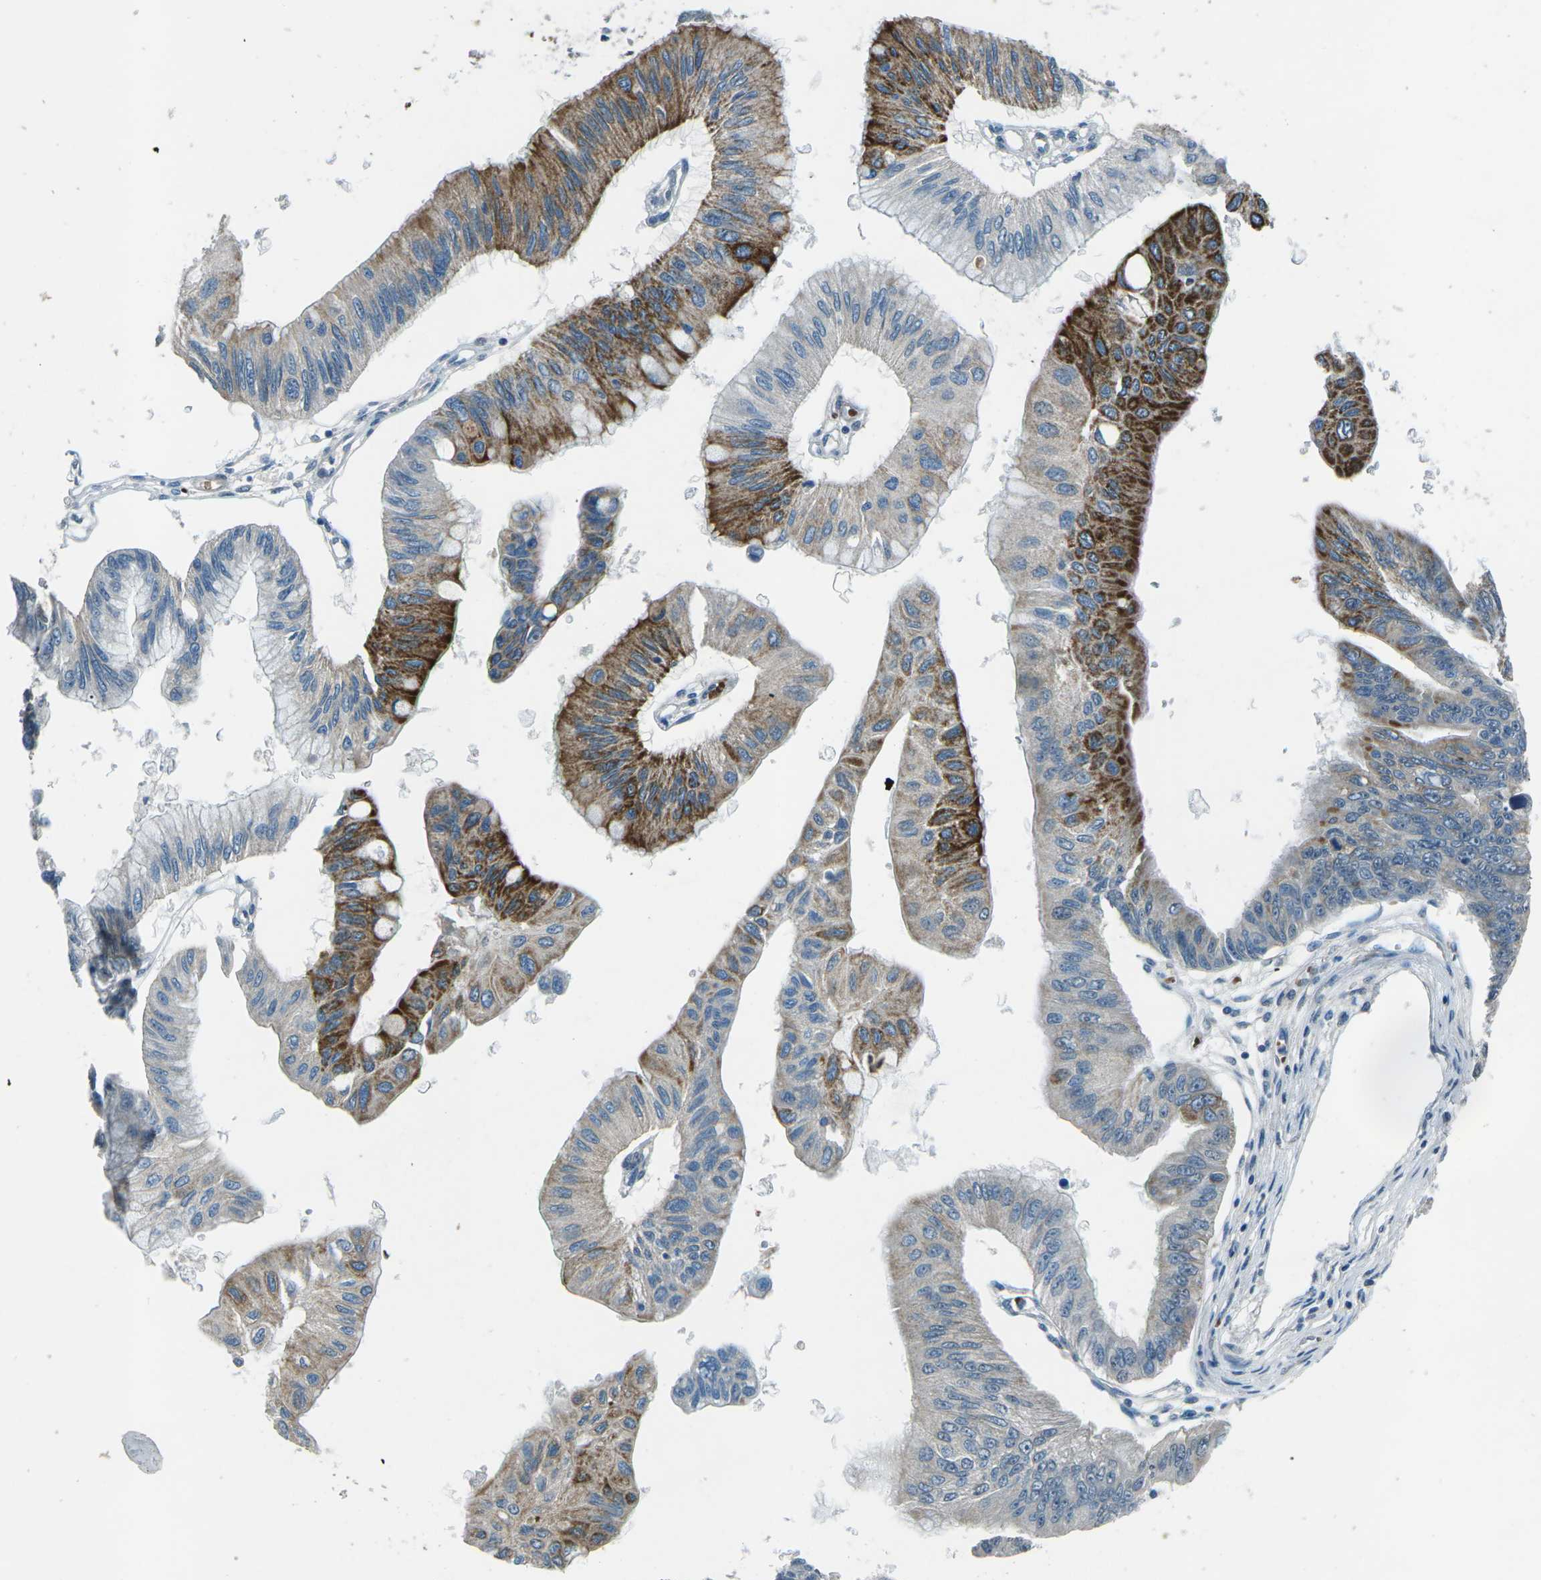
{"staining": {"intensity": "strong", "quantity": "25%-75%", "location": "cytoplasmic/membranous"}, "tissue": "pancreatic cancer", "cell_type": "Tumor cells", "image_type": "cancer", "snomed": [{"axis": "morphology", "description": "Adenocarcinoma, NOS"}, {"axis": "topography", "description": "Pancreas"}], "caption": "Immunohistochemistry (IHC) of pancreatic cancer displays high levels of strong cytoplasmic/membranous positivity in about 25%-75% of tumor cells.", "gene": "AFAP1", "patient": {"sex": "female", "age": 77}}